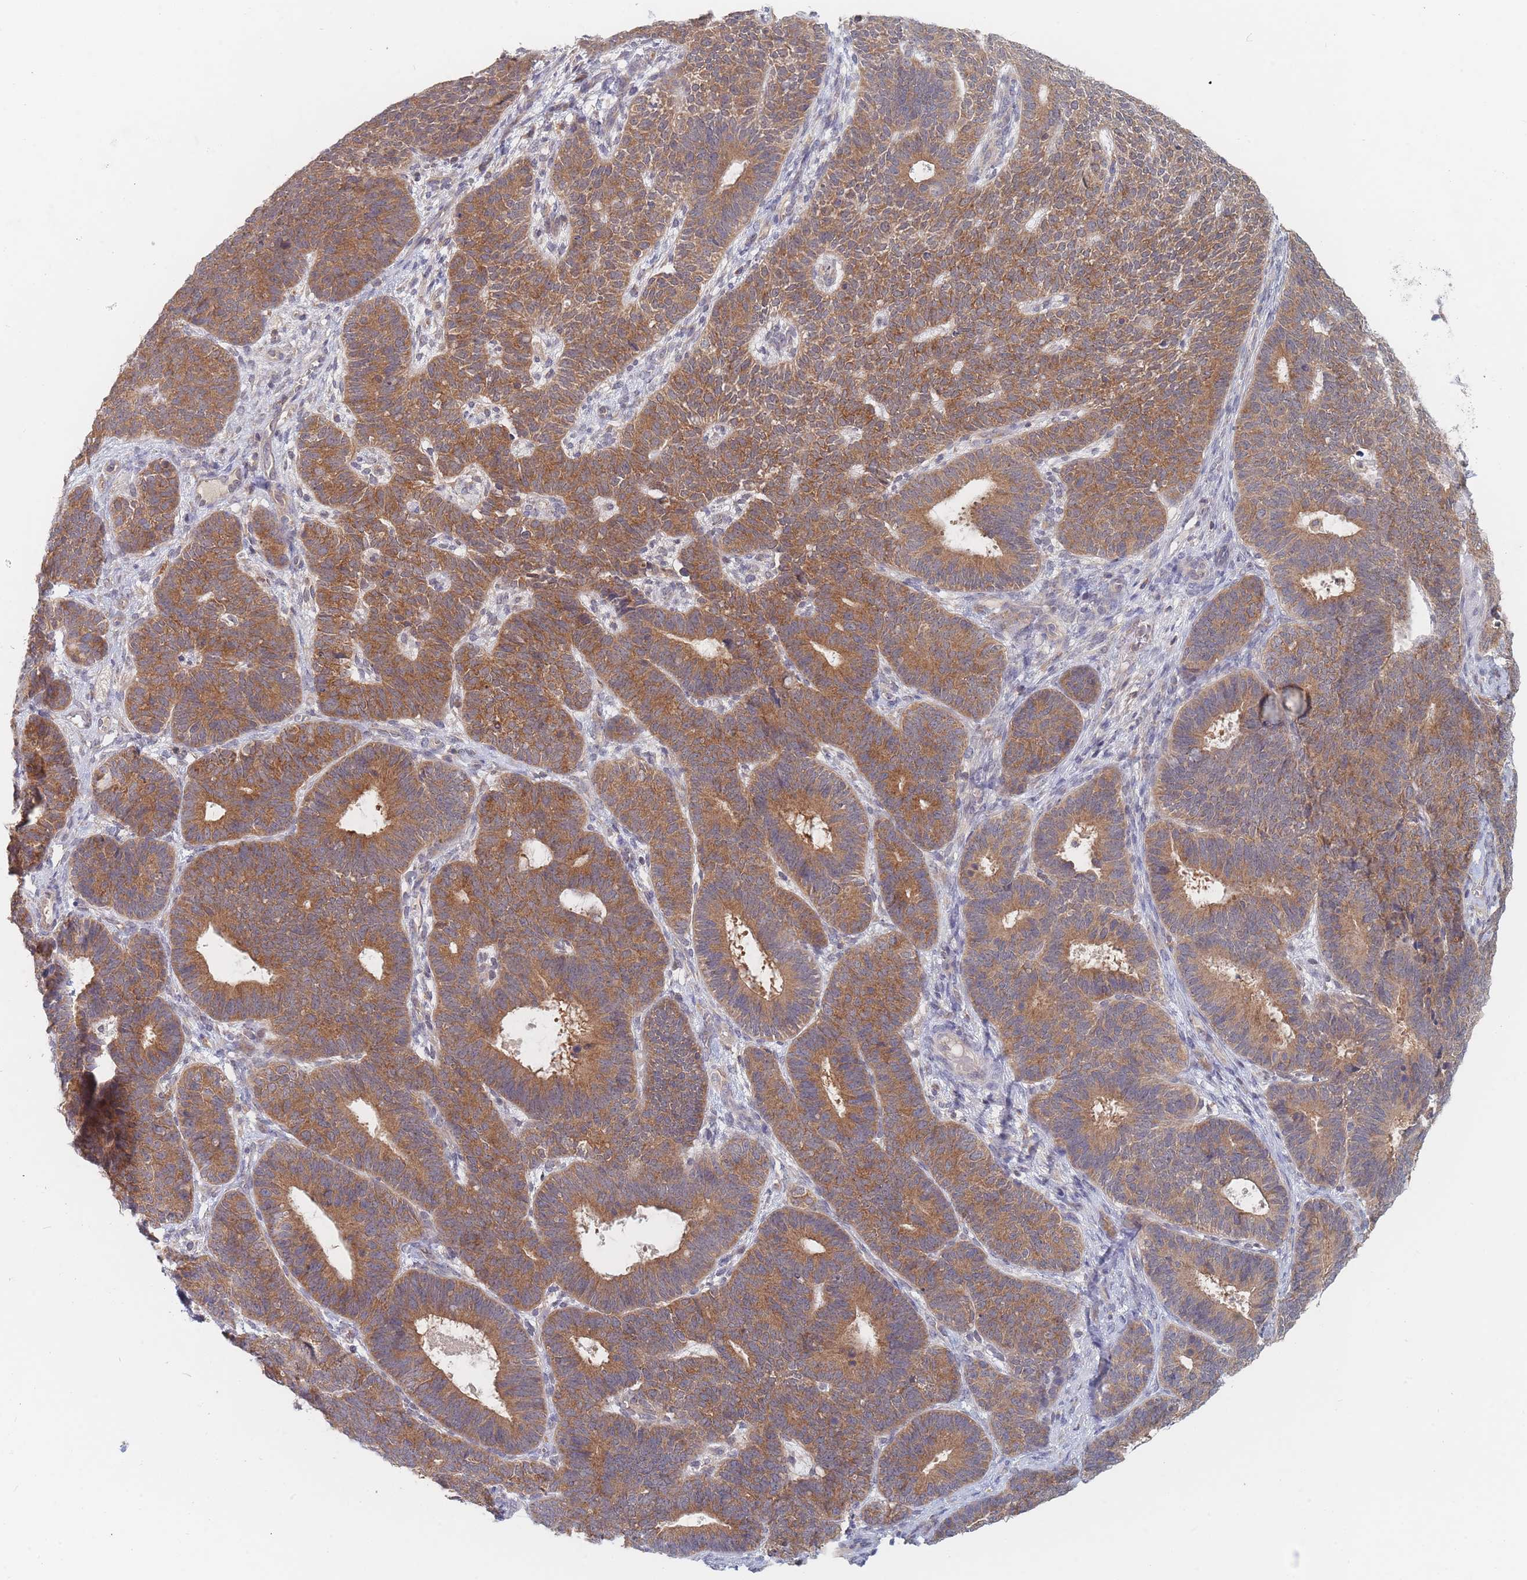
{"staining": {"intensity": "moderate", "quantity": ">75%", "location": "cytoplasmic/membranous"}, "tissue": "endometrial cancer", "cell_type": "Tumor cells", "image_type": "cancer", "snomed": [{"axis": "morphology", "description": "Adenocarcinoma, NOS"}, {"axis": "topography", "description": "Endometrium"}], "caption": "Human endometrial cancer (adenocarcinoma) stained with a brown dye exhibits moderate cytoplasmic/membranous positive expression in about >75% of tumor cells.", "gene": "PPP6C", "patient": {"sex": "female", "age": 70}}